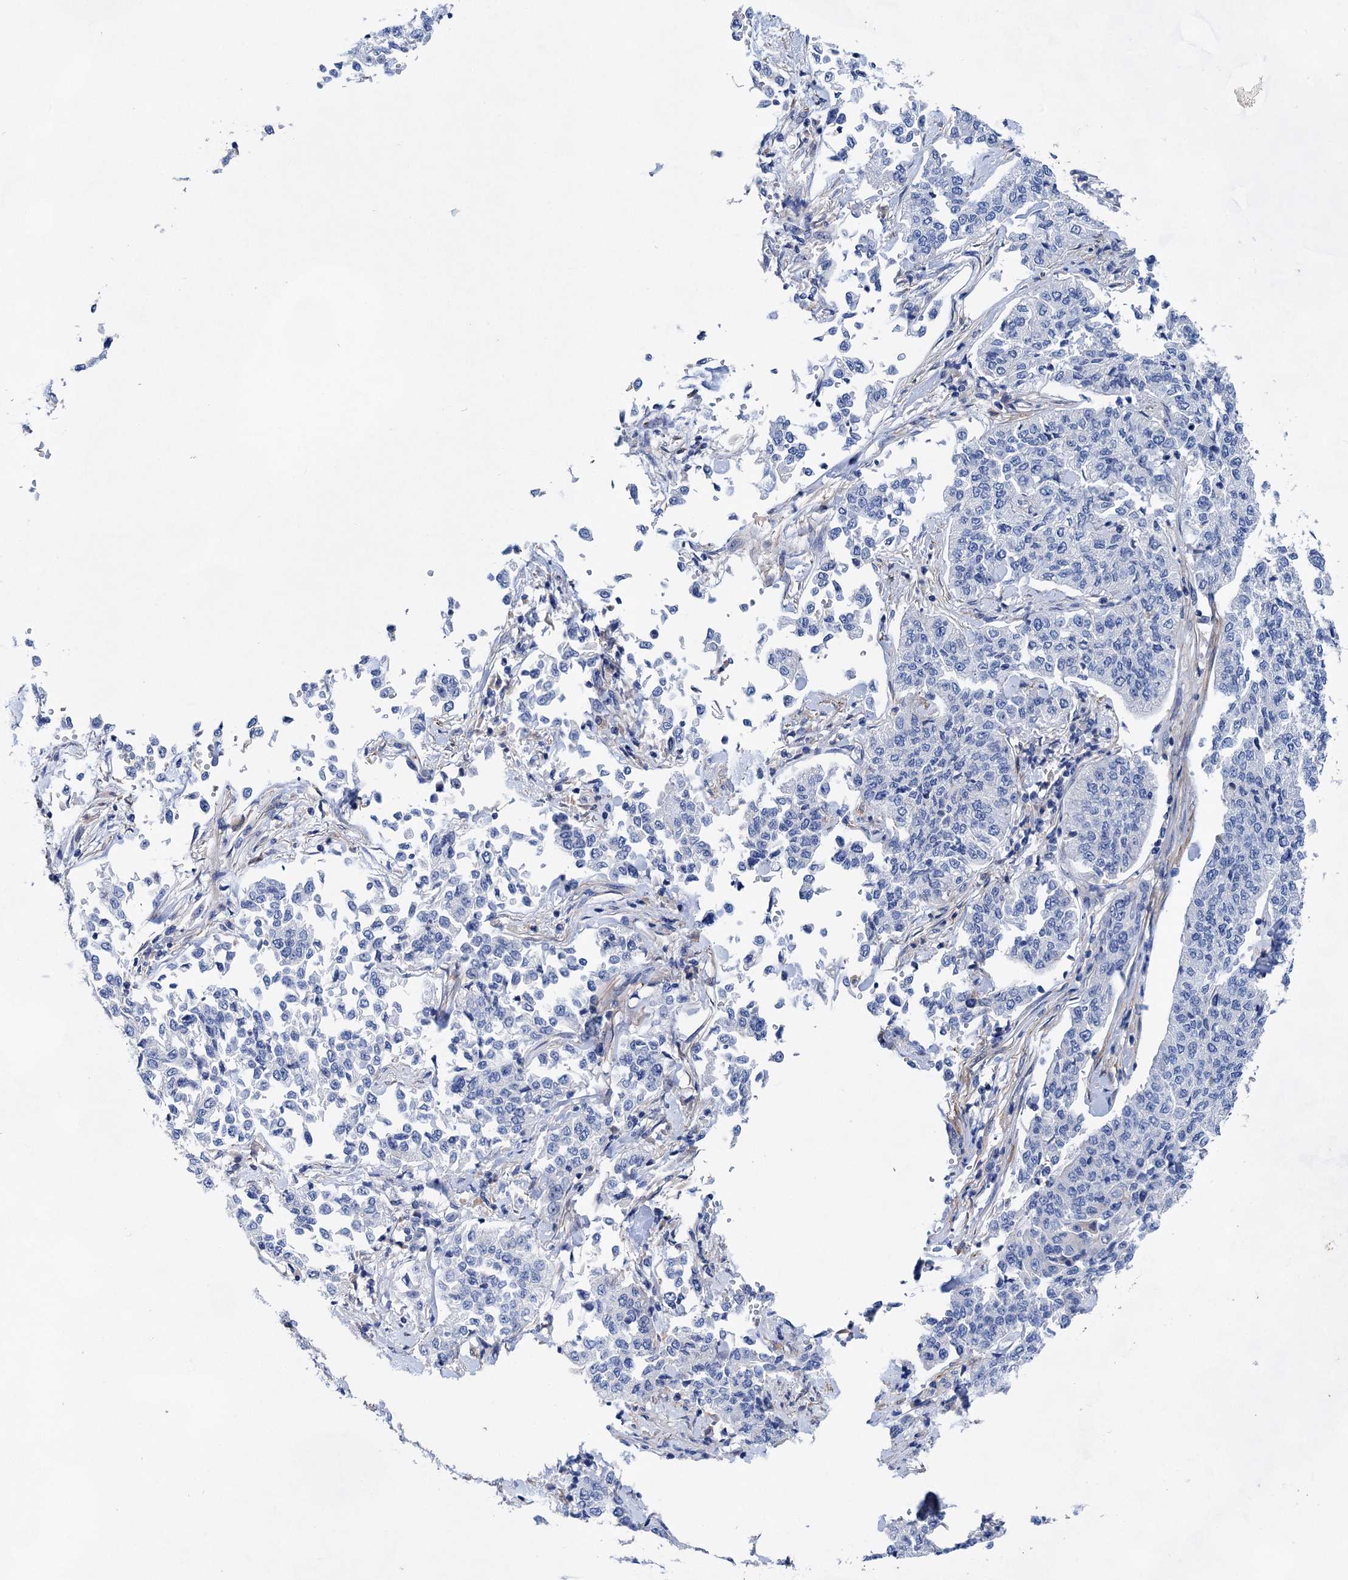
{"staining": {"intensity": "negative", "quantity": "none", "location": "none"}, "tissue": "cervical cancer", "cell_type": "Tumor cells", "image_type": "cancer", "snomed": [{"axis": "morphology", "description": "Squamous cell carcinoma, NOS"}, {"axis": "topography", "description": "Cervix"}], "caption": "Human squamous cell carcinoma (cervical) stained for a protein using immunohistochemistry reveals no positivity in tumor cells.", "gene": "GPR155", "patient": {"sex": "female", "age": 35}}